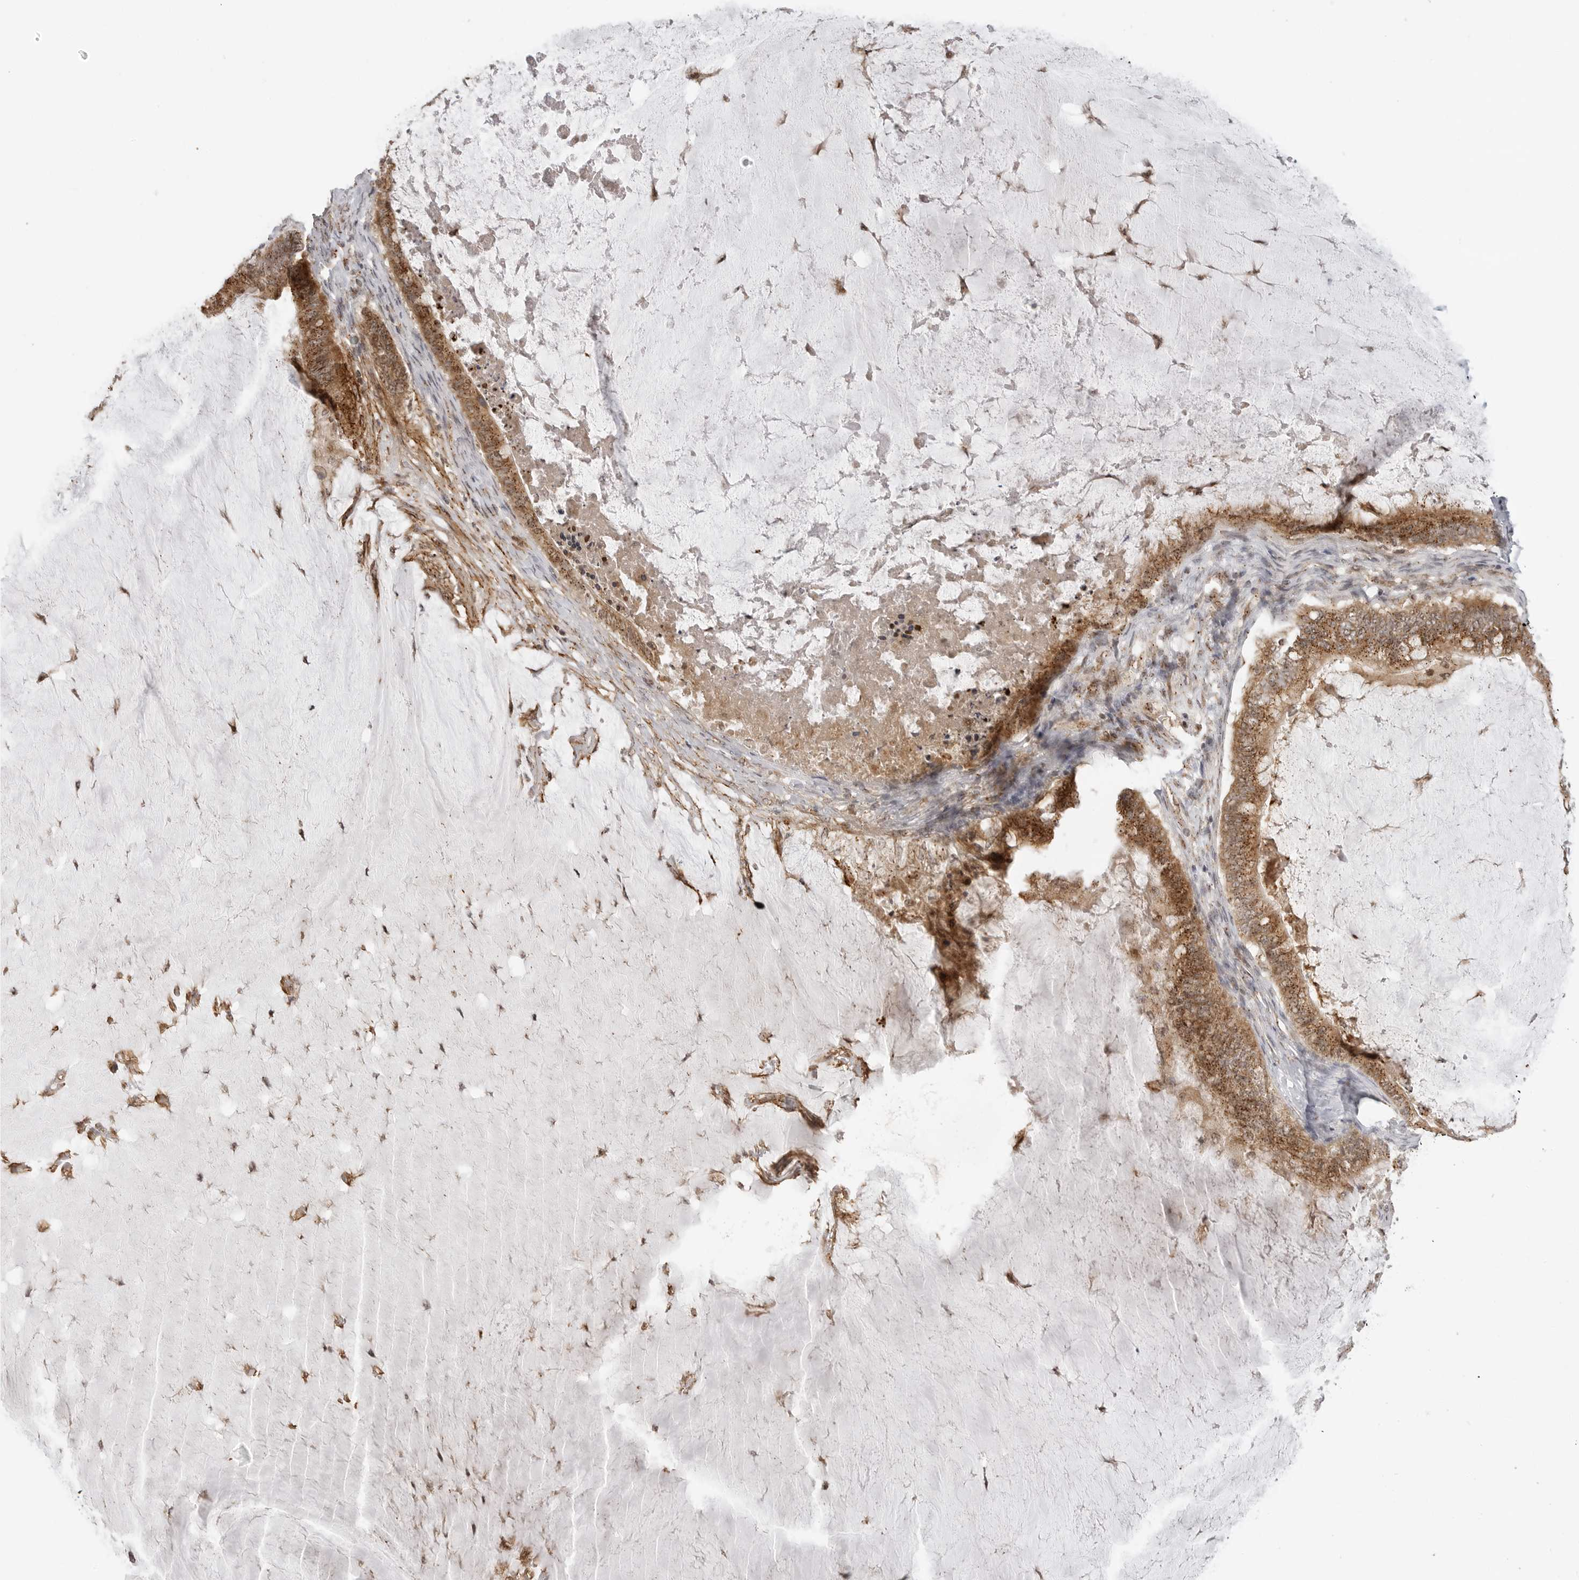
{"staining": {"intensity": "moderate", "quantity": ">75%", "location": "cytoplasmic/membranous"}, "tissue": "ovarian cancer", "cell_type": "Tumor cells", "image_type": "cancer", "snomed": [{"axis": "morphology", "description": "Cystadenocarcinoma, mucinous, NOS"}, {"axis": "topography", "description": "Ovary"}], "caption": "Human ovarian mucinous cystadenocarcinoma stained with a protein marker reveals moderate staining in tumor cells.", "gene": "COPA", "patient": {"sex": "female", "age": 61}}